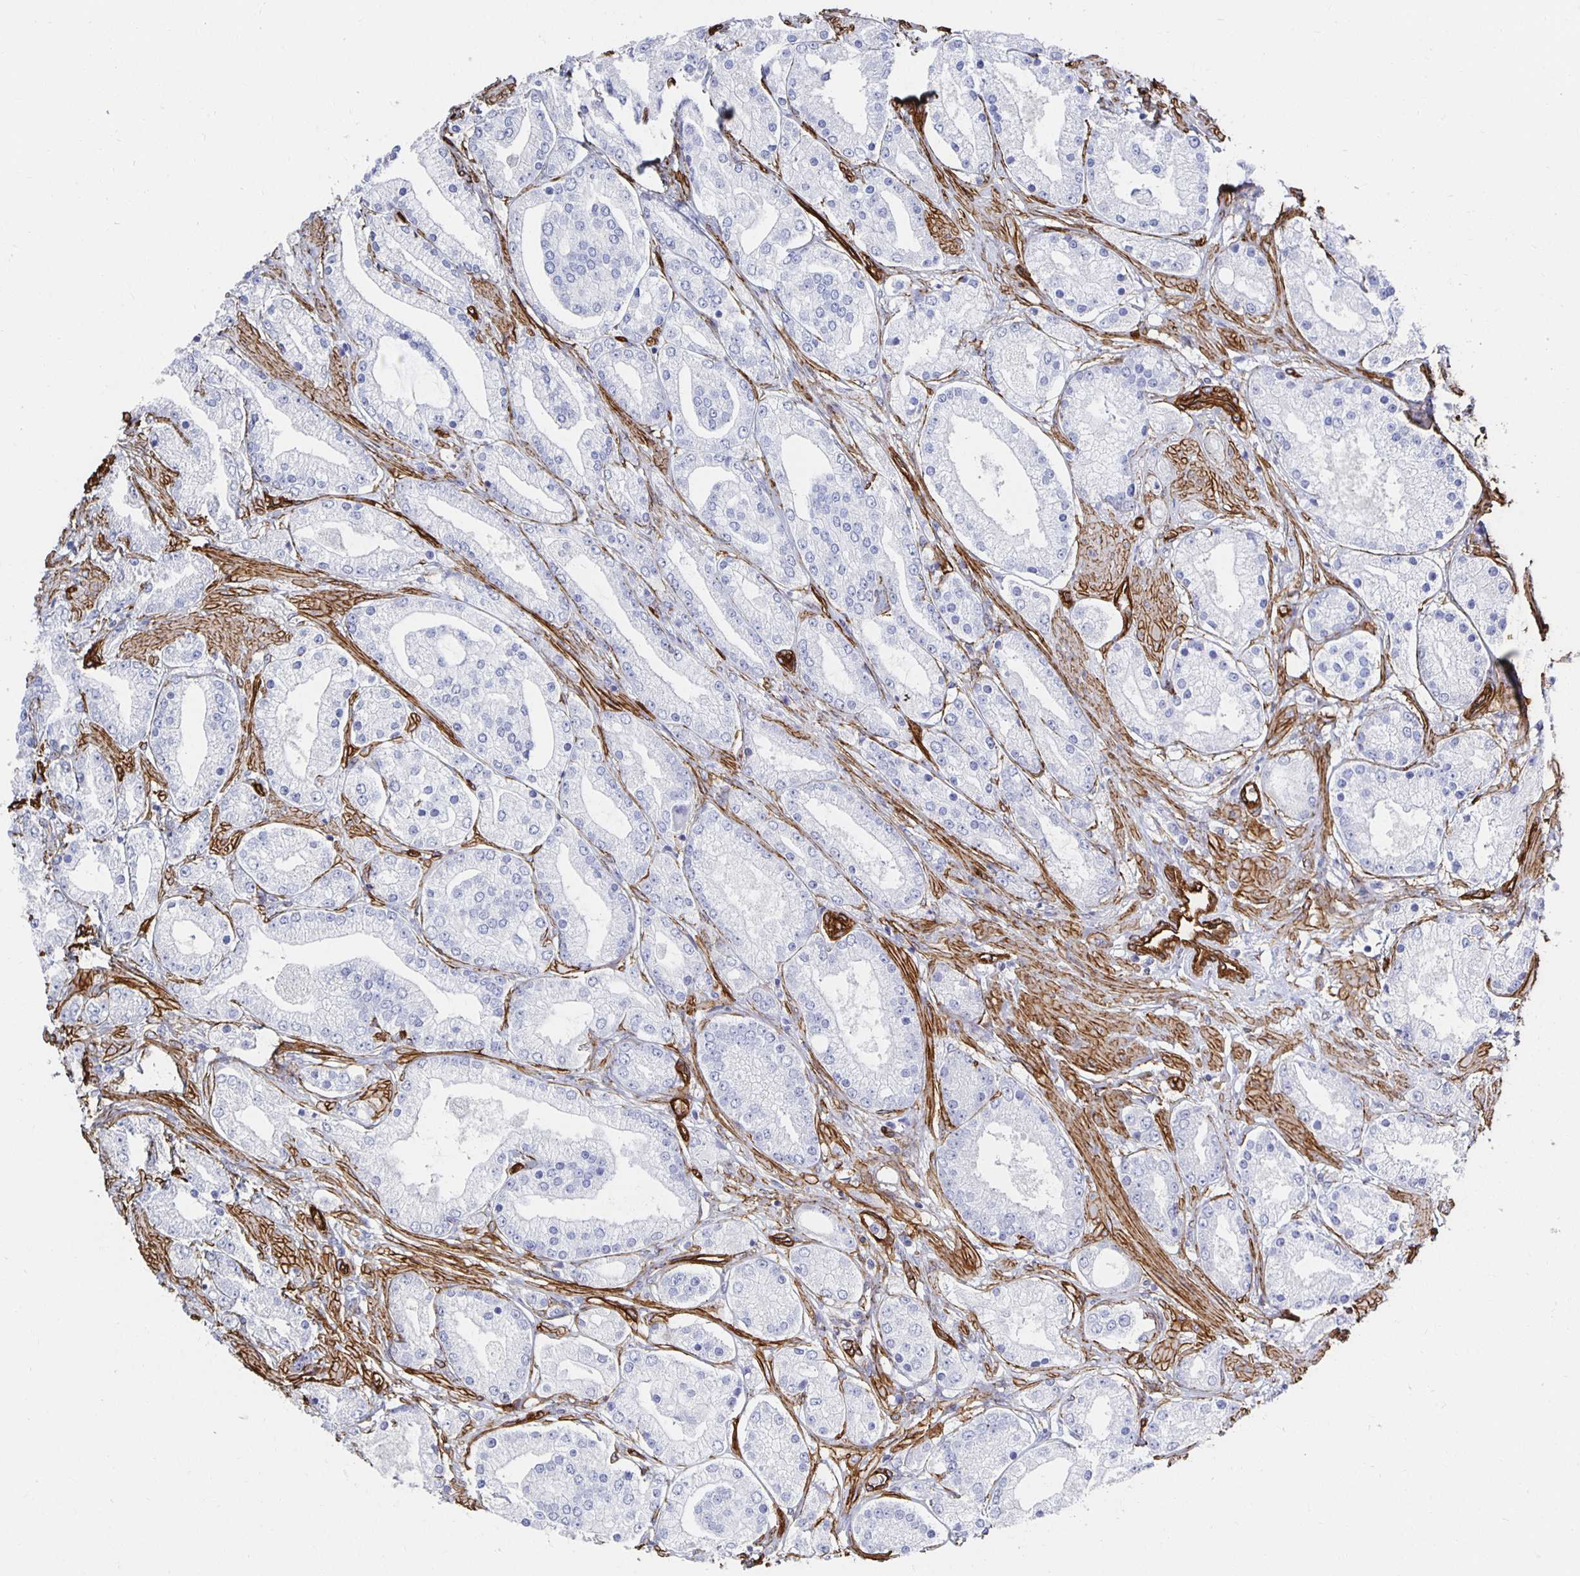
{"staining": {"intensity": "negative", "quantity": "none", "location": "none"}, "tissue": "prostate cancer", "cell_type": "Tumor cells", "image_type": "cancer", "snomed": [{"axis": "morphology", "description": "Adenocarcinoma, High grade"}, {"axis": "topography", "description": "Prostate"}], "caption": "This is a histopathology image of immunohistochemistry staining of prostate cancer (adenocarcinoma (high-grade)), which shows no positivity in tumor cells.", "gene": "VIPR2", "patient": {"sex": "male", "age": 67}}